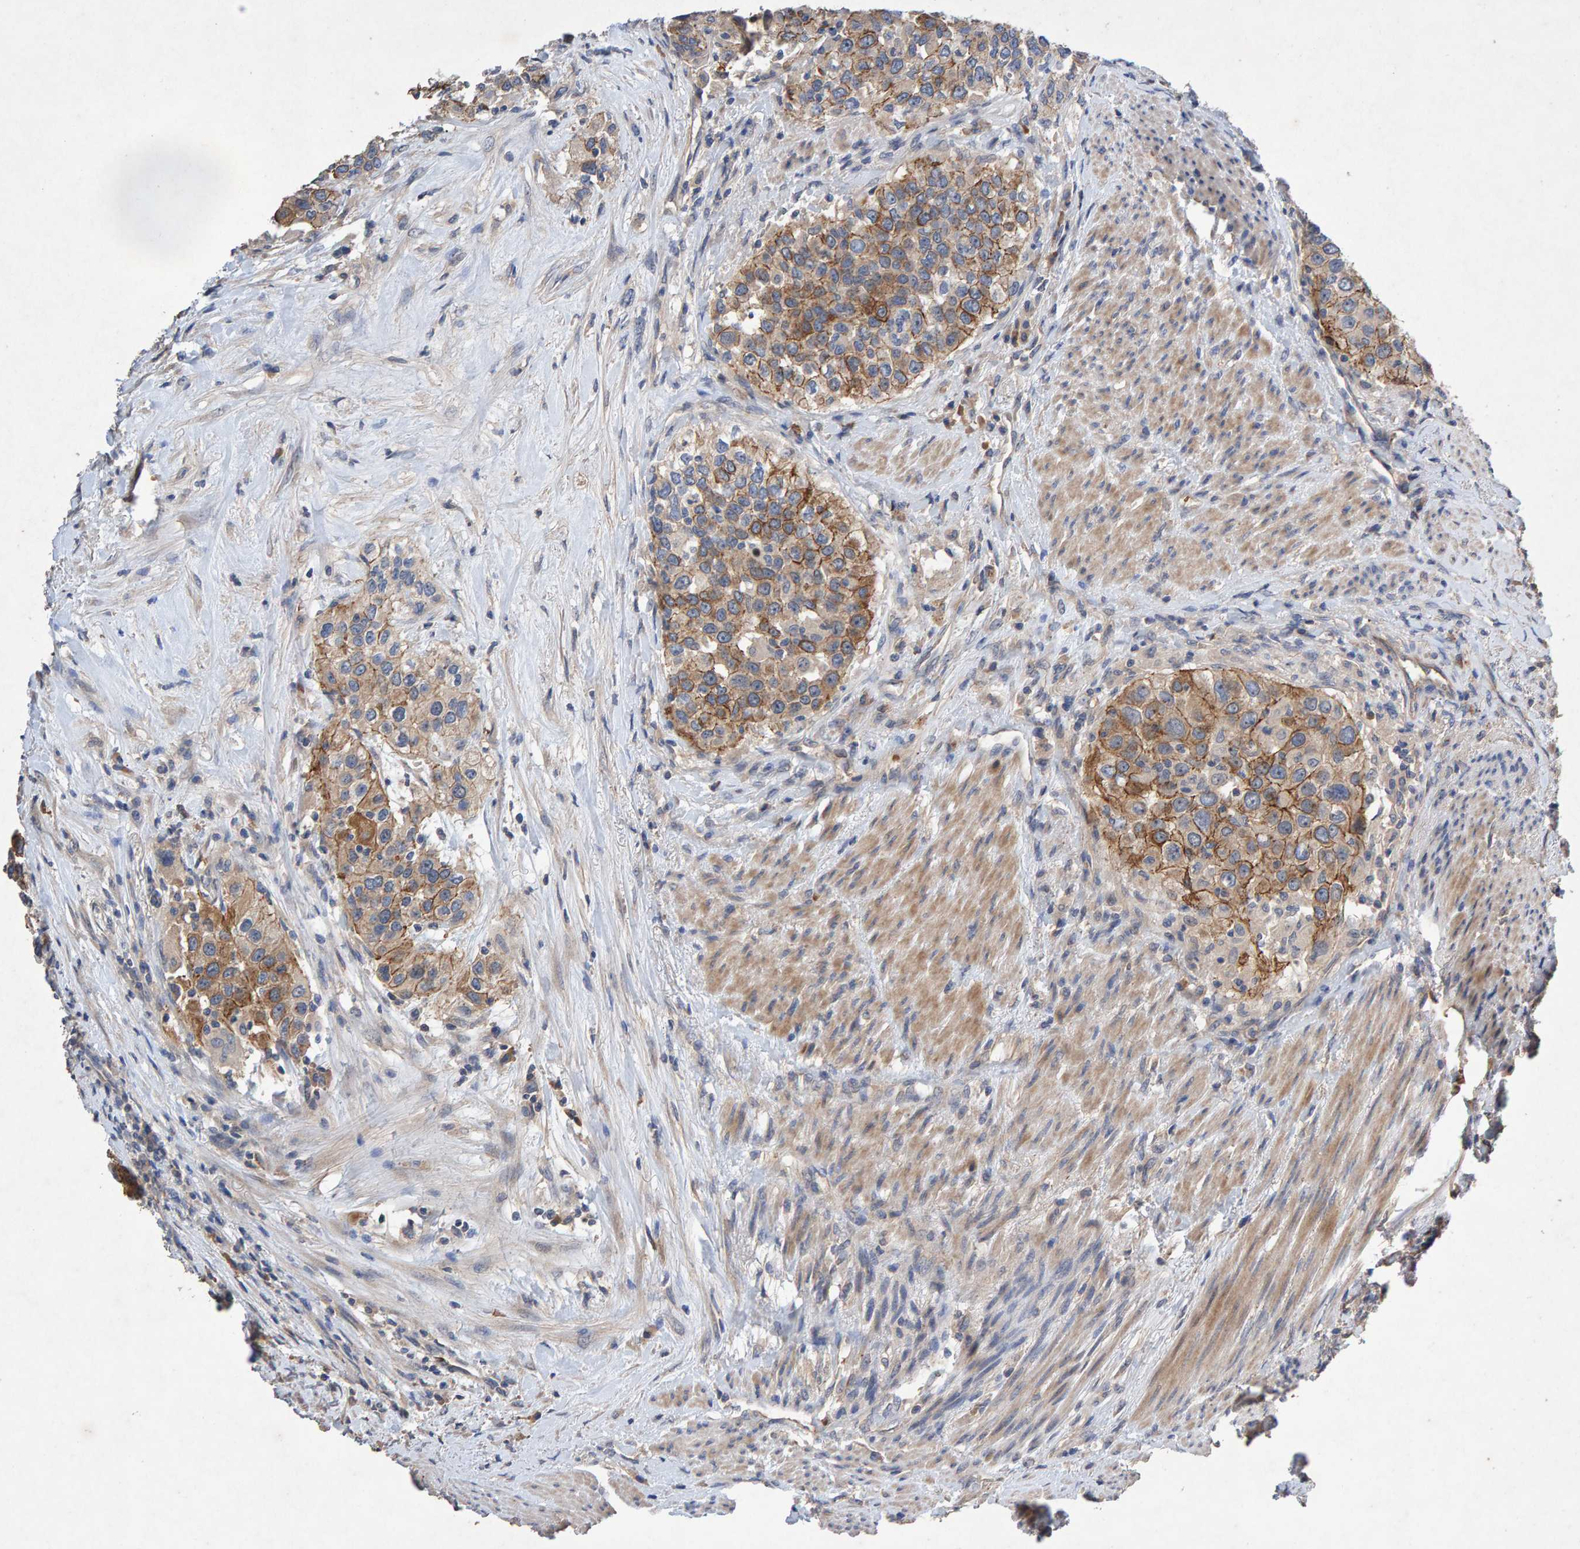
{"staining": {"intensity": "moderate", "quantity": ">75%", "location": "cytoplasmic/membranous"}, "tissue": "urothelial cancer", "cell_type": "Tumor cells", "image_type": "cancer", "snomed": [{"axis": "morphology", "description": "Urothelial carcinoma, High grade"}, {"axis": "topography", "description": "Urinary bladder"}], "caption": "This is an image of immunohistochemistry (IHC) staining of urothelial carcinoma (high-grade), which shows moderate staining in the cytoplasmic/membranous of tumor cells.", "gene": "EFR3A", "patient": {"sex": "female", "age": 80}}